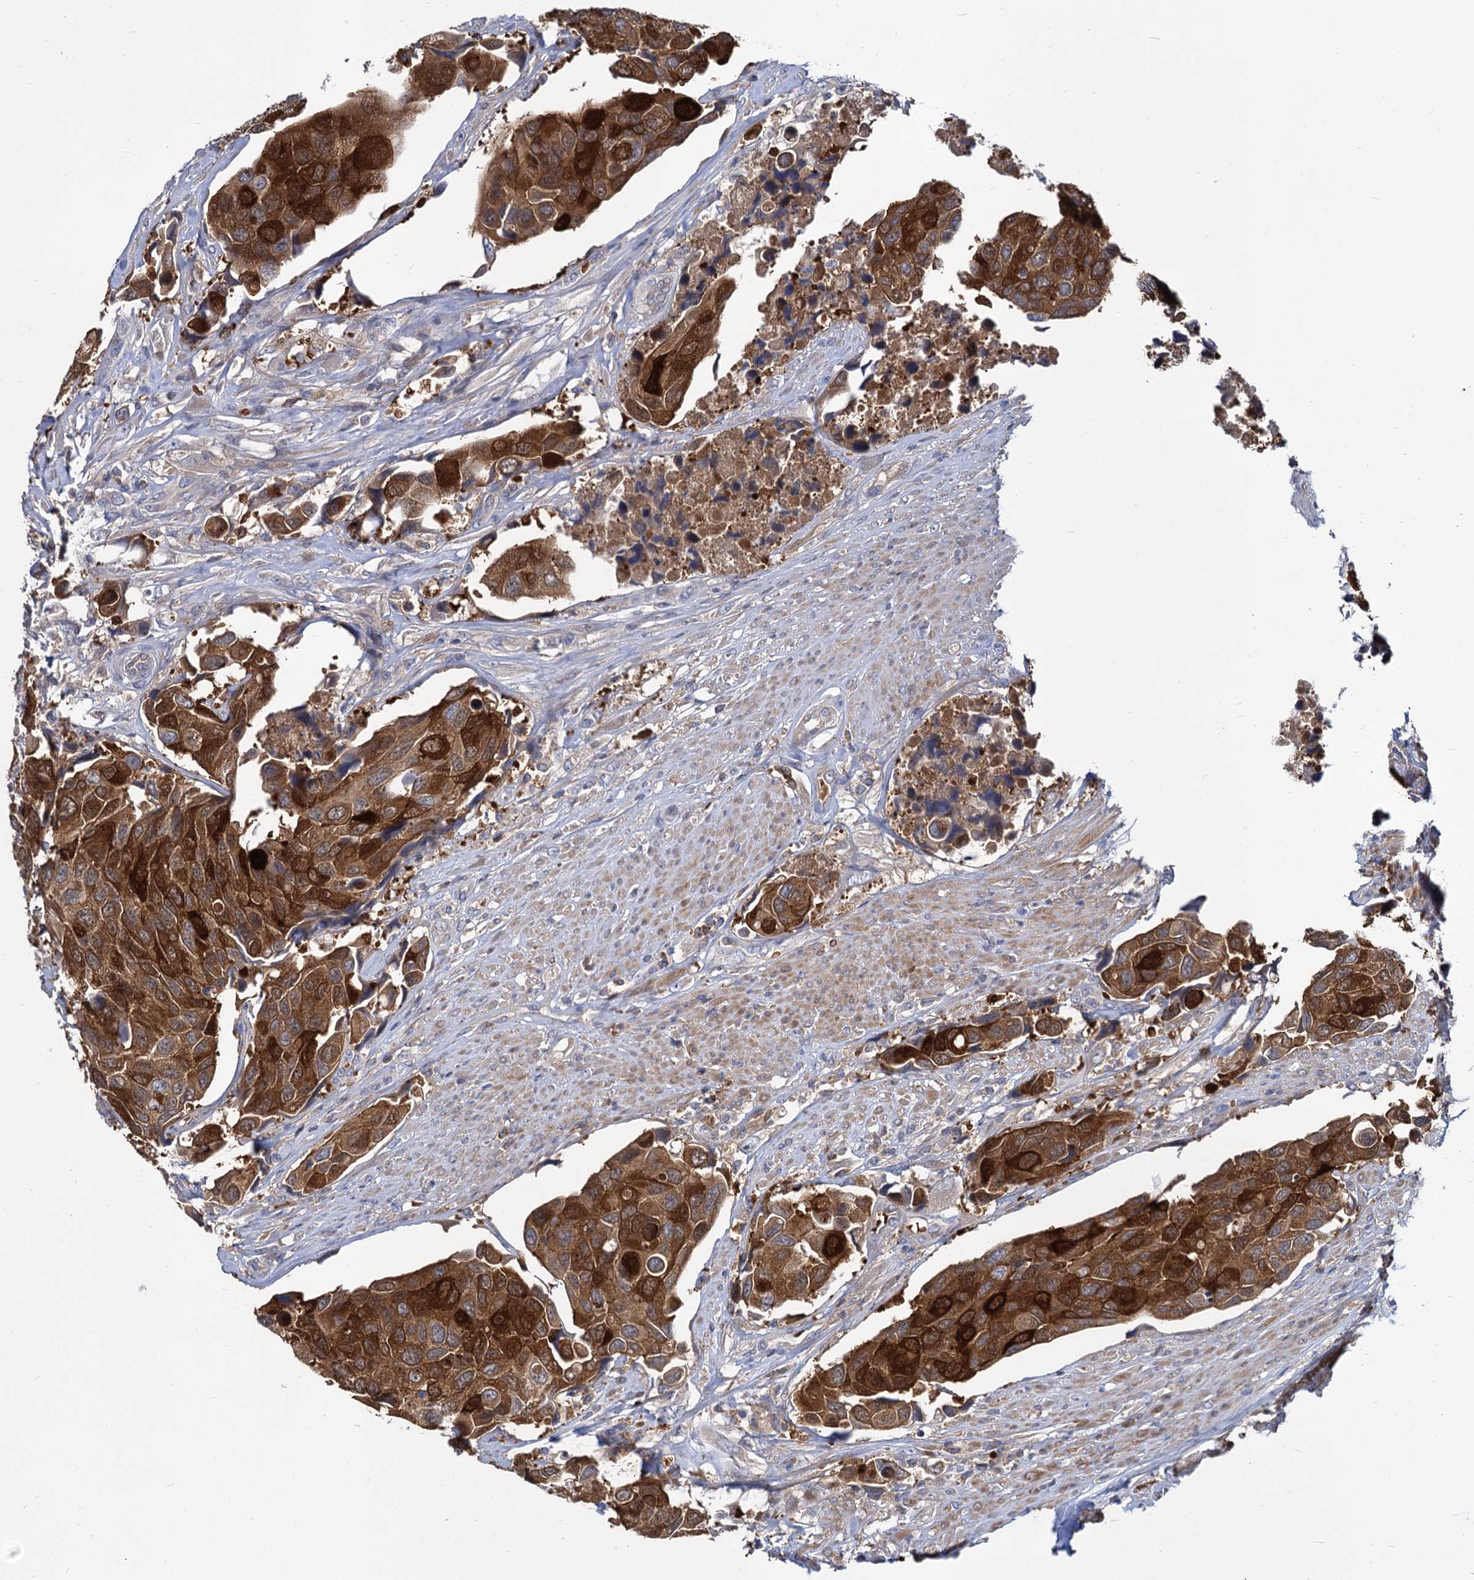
{"staining": {"intensity": "strong", "quantity": ">75%", "location": "cytoplasmic/membranous"}, "tissue": "urothelial cancer", "cell_type": "Tumor cells", "image_type": "cancer", "snomed": [{"axis": "morphology", "description": "Urothelial carcinoma, High grade"}, {"axis": "topography", "description": "Urinary bladder"}], "caption": "A high-resolution photomicrograph shows IHC staining of urothelial cancer, which shows strong cytoplasmic/membranous positivity in approximately >75% of tumor cells. (DAB (3,3'-diaminobenzidine) IHC, brown staining for protein, blue staining for nuclei).", "gene": "GCLC", "patient": {"sex": "male", "age": 74}}